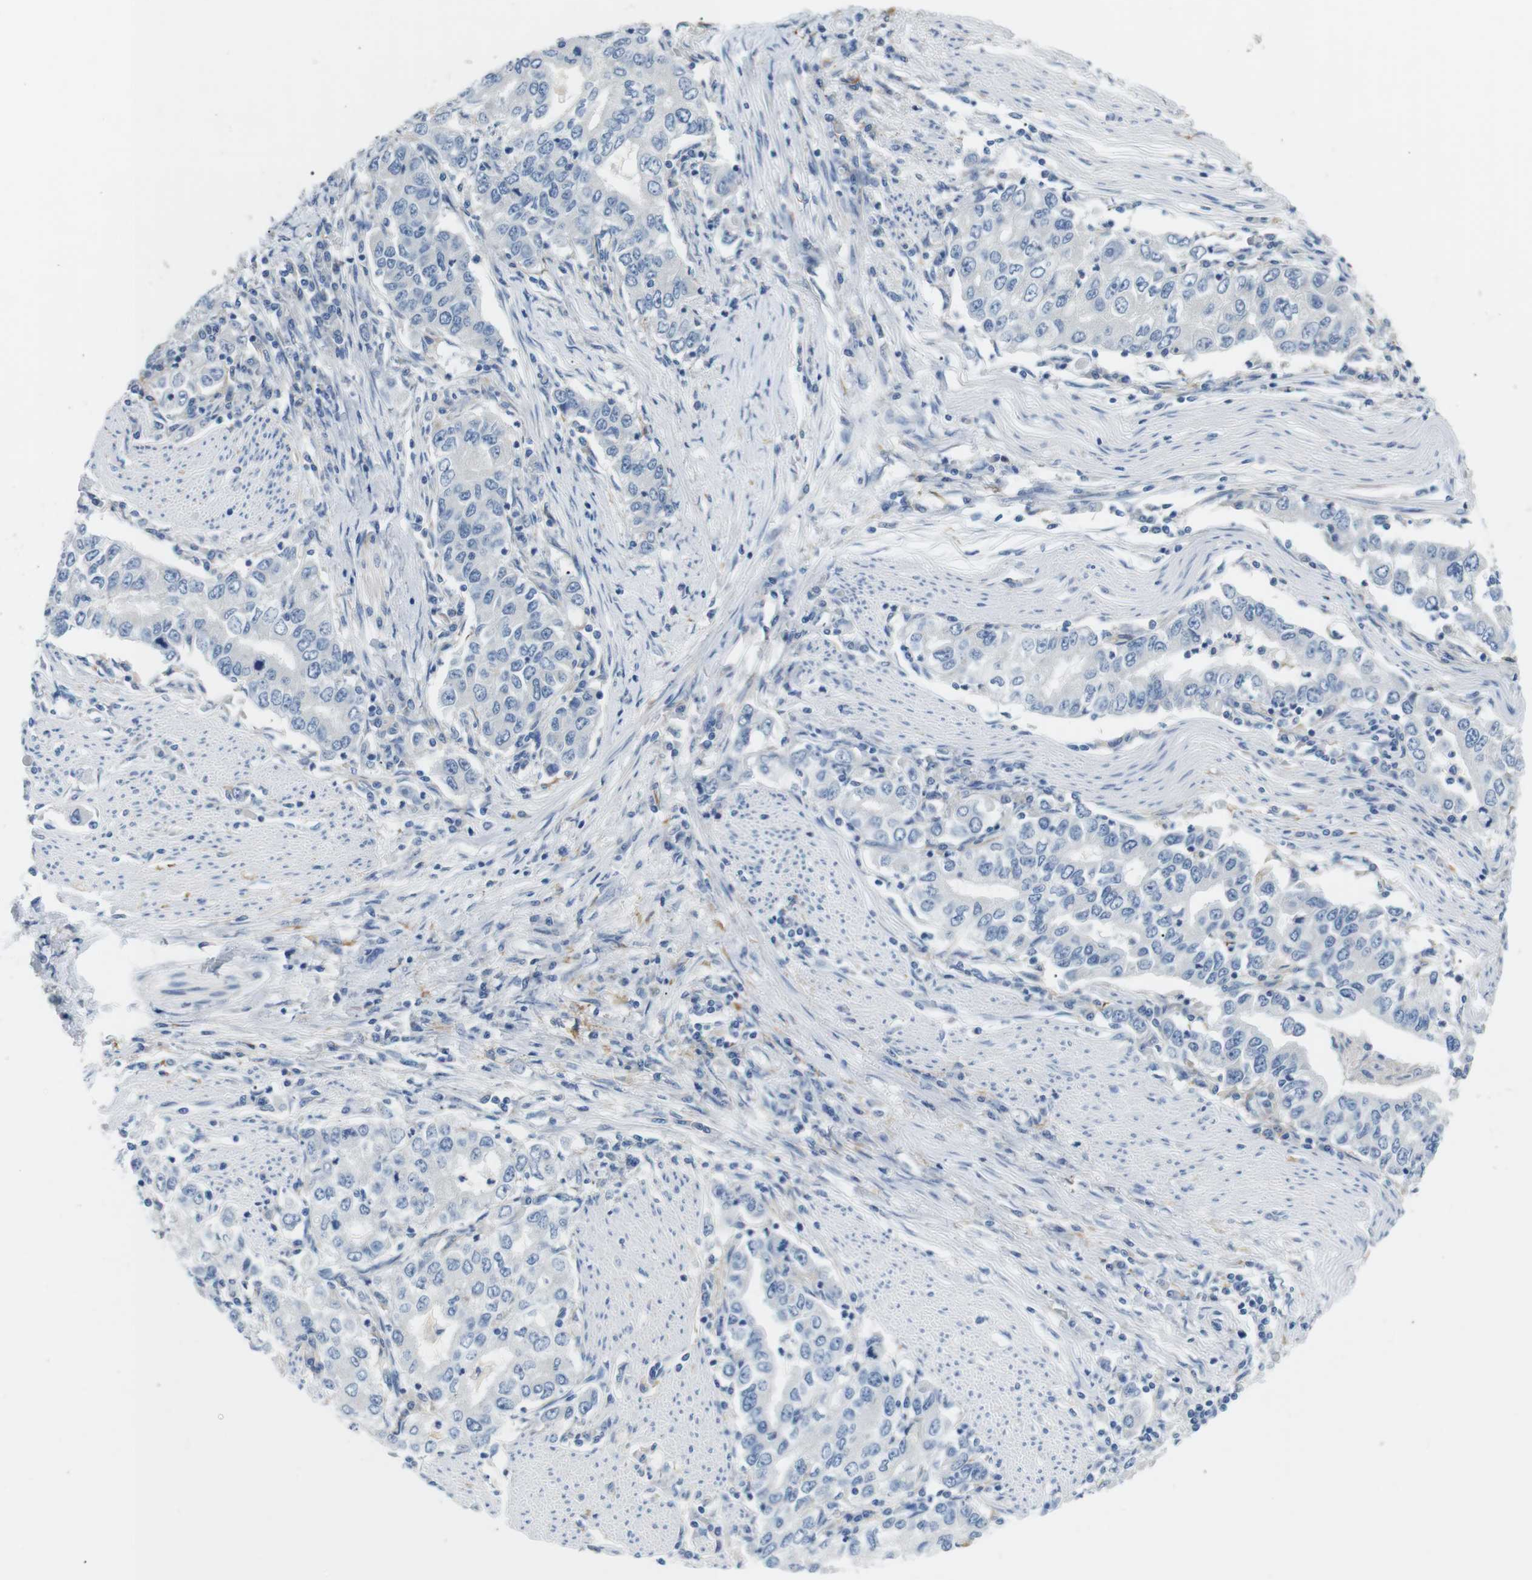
{"staining": {"intensity": "negative", "quantity": "none", "location": "none"}, "tissue": "stomach cancer", "cell_type": "Tumor cells", "image_type": "cancer", "snomed": [{"axis": "morphology", "description": "Adenocarcinoma, NOS"}, {"axis": "topography", "description": "Stomach, lower"}], "caption": "IHC photomicrograph of human adenocarcinoma (stomach) stained for a protein (brown), which displays no positivity in tumor cells.", "gene": "FCGRT", "patient": {"sex": "female", "age": 72}}